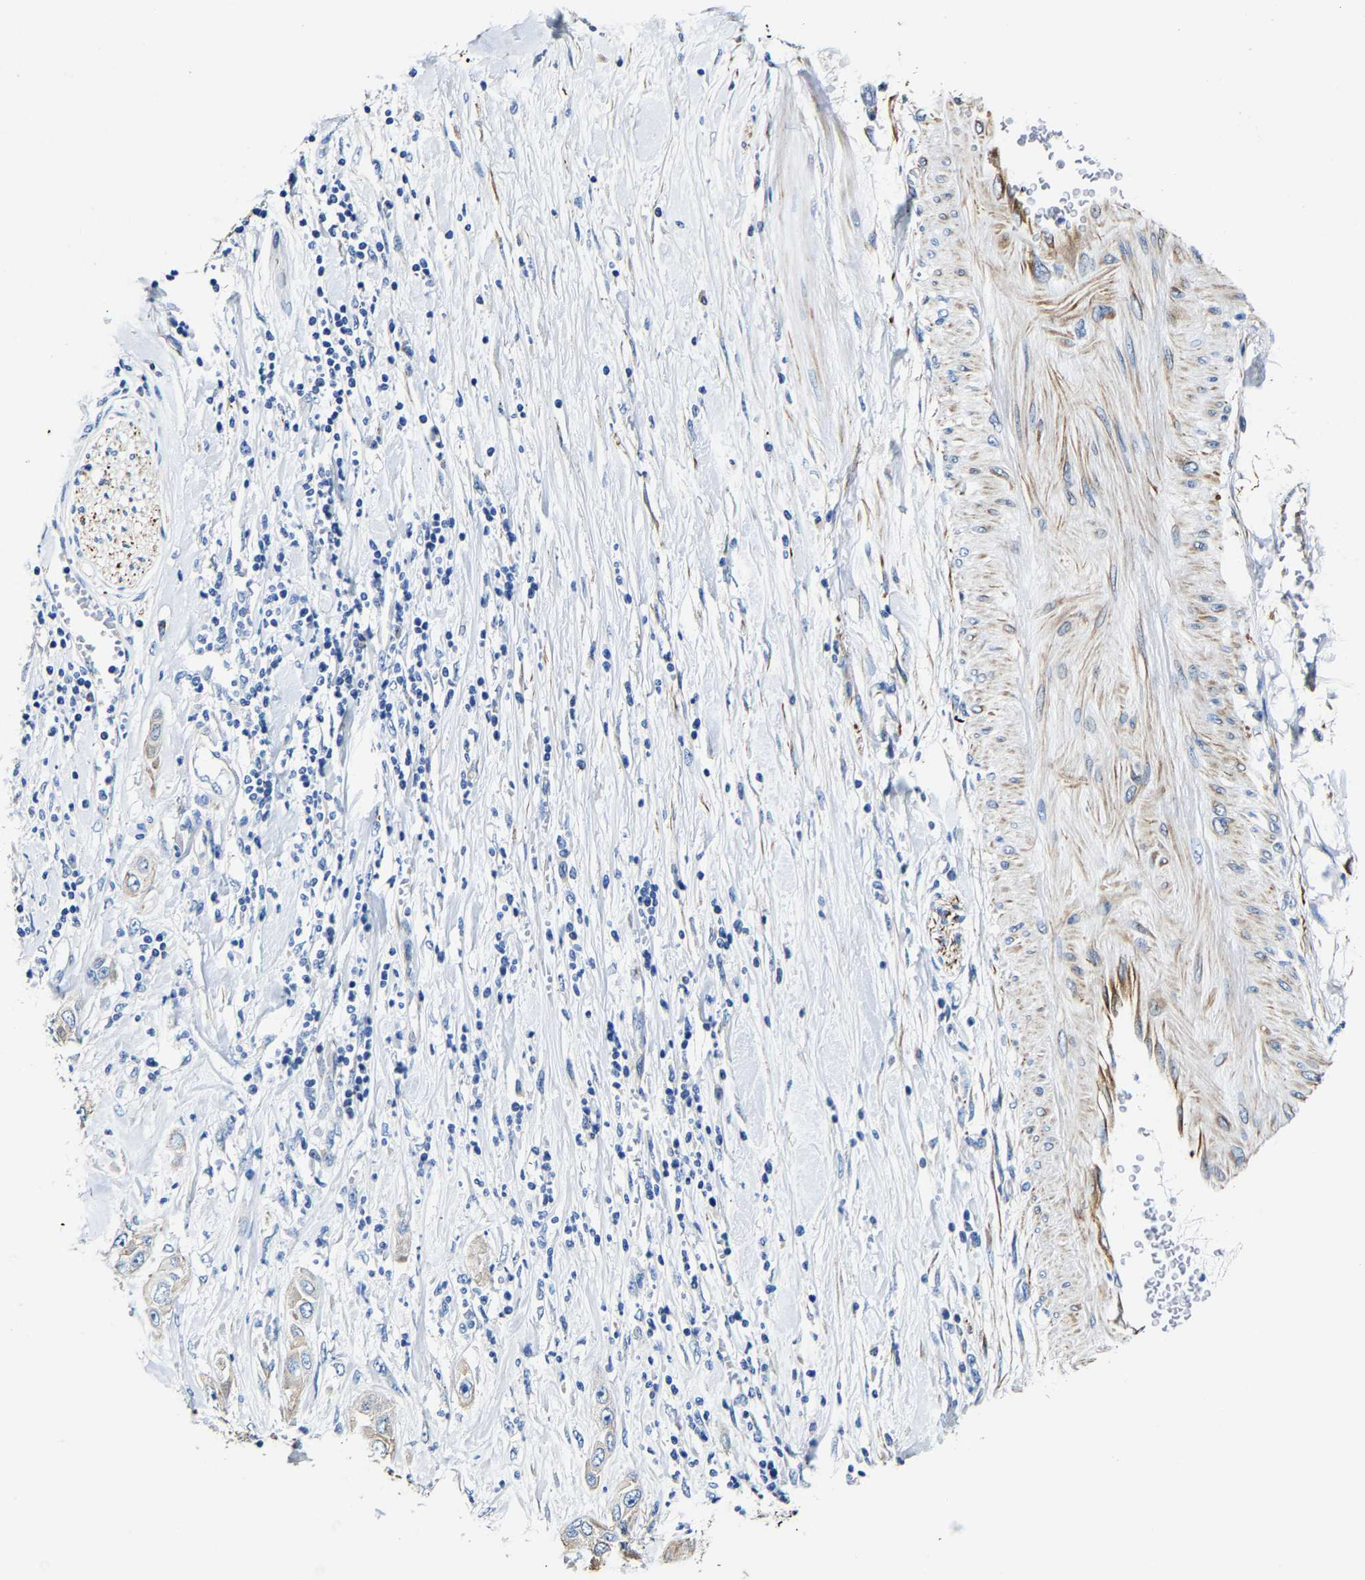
{"staining": {"intensity": "negative", "quantity": "none", "location": "none"}, "tissue": "pancreatic cancer", "cell_type": "Tumor cells", "image_type": "cancer", "snomed": [{"axis": "morphology", "description": "Adenocarcinoma, NOS"}, {"axis": "topography", "description": "Pancreas"}], "caption": "High power microscopy micrograph of an immunohistochemistry micrograph of pancreatic adenocarcinoma, revealing no significant positivity in tumor cells.", "gene": "MMEL1", "patient": {"sex": "female", "age": 70}}